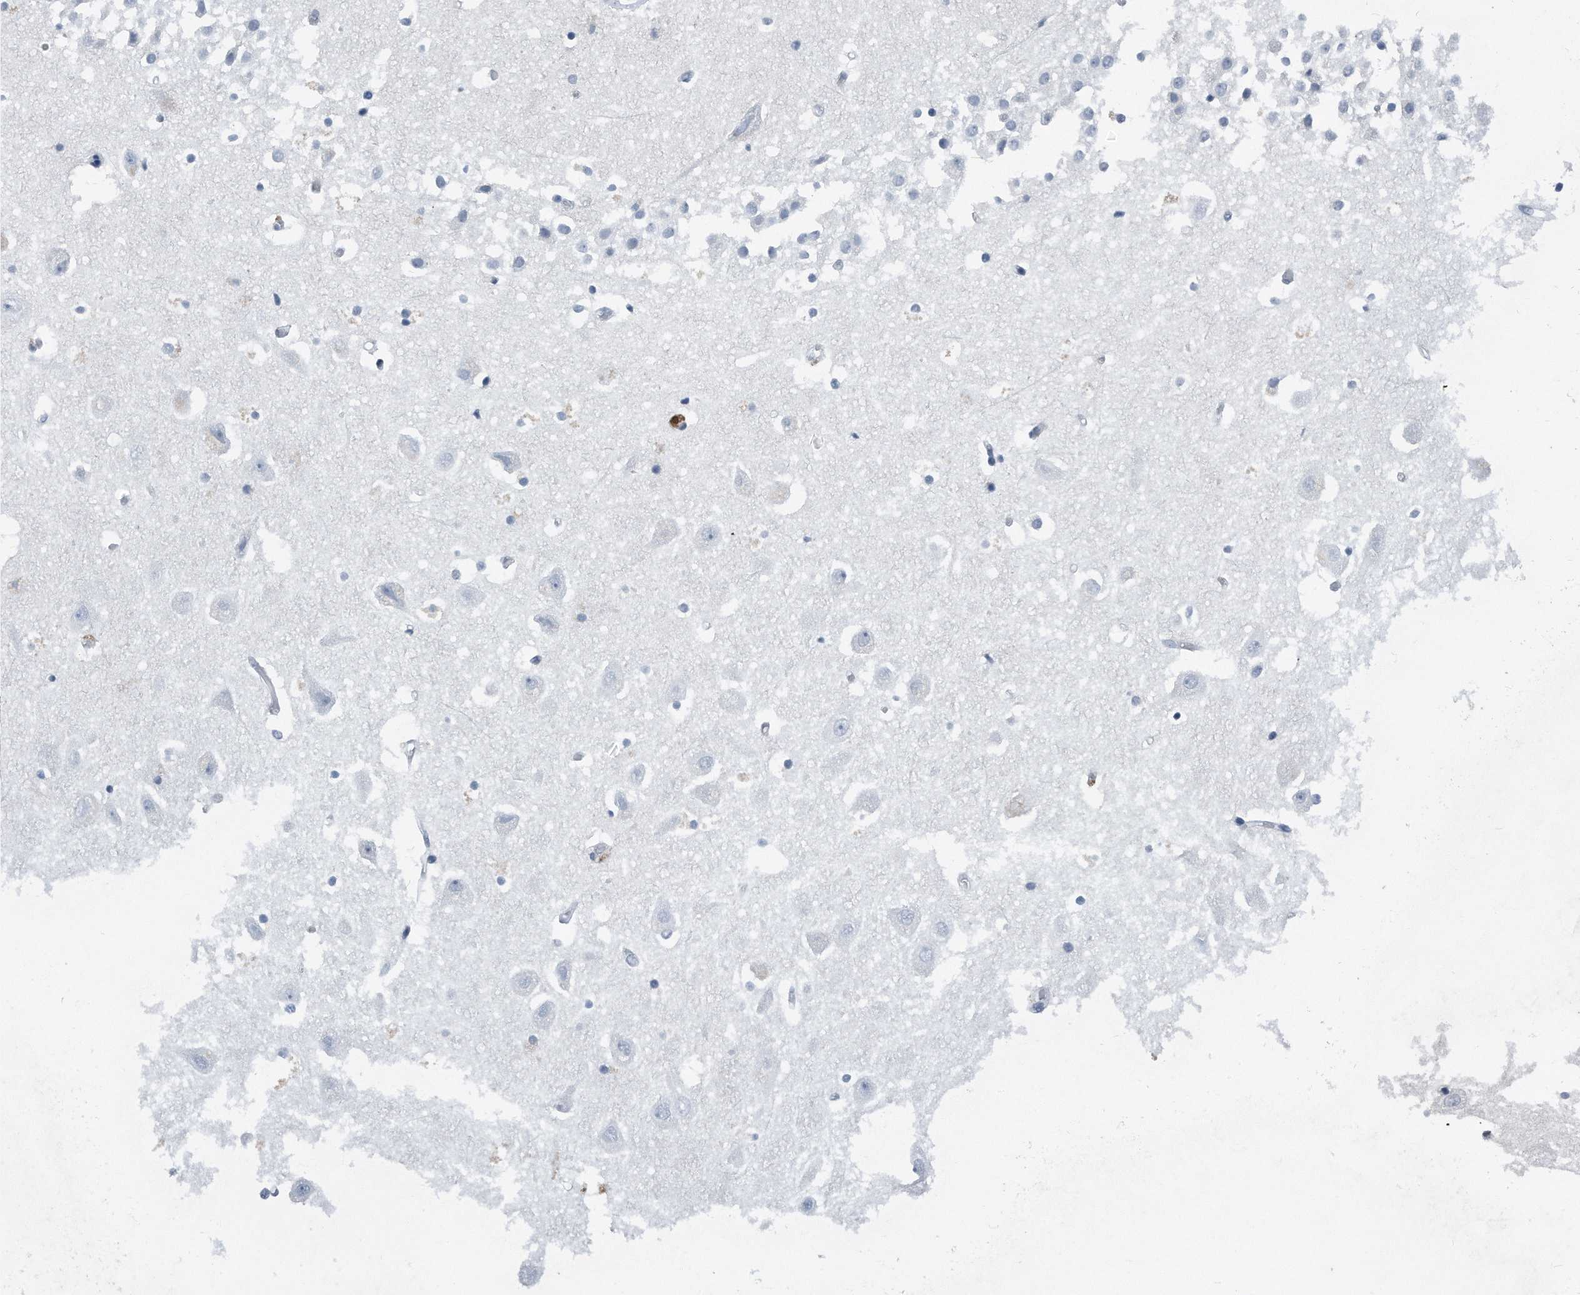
{"staining": {"intensity": "negative", "quantity": "none", "location": "none"}, "tissue": "hippocampus", "cell_type": "Glial cells", "image_type": "normal", "snomed": [{"axis": "morphology", "description": "Normal tissue, NOS"}, {"axis": "topography", "description": "Hippocampus"}], "caption": "The histopathology image exhibits no staining of glial cells in normal hippocampus. Brightfield microscopy of immunohistochemistry stained with DAB (brown) and hematoxylin (blue), captured at high magnification.", "gene": "PCNA", "patient": {"sex": "female", "age": 52}}